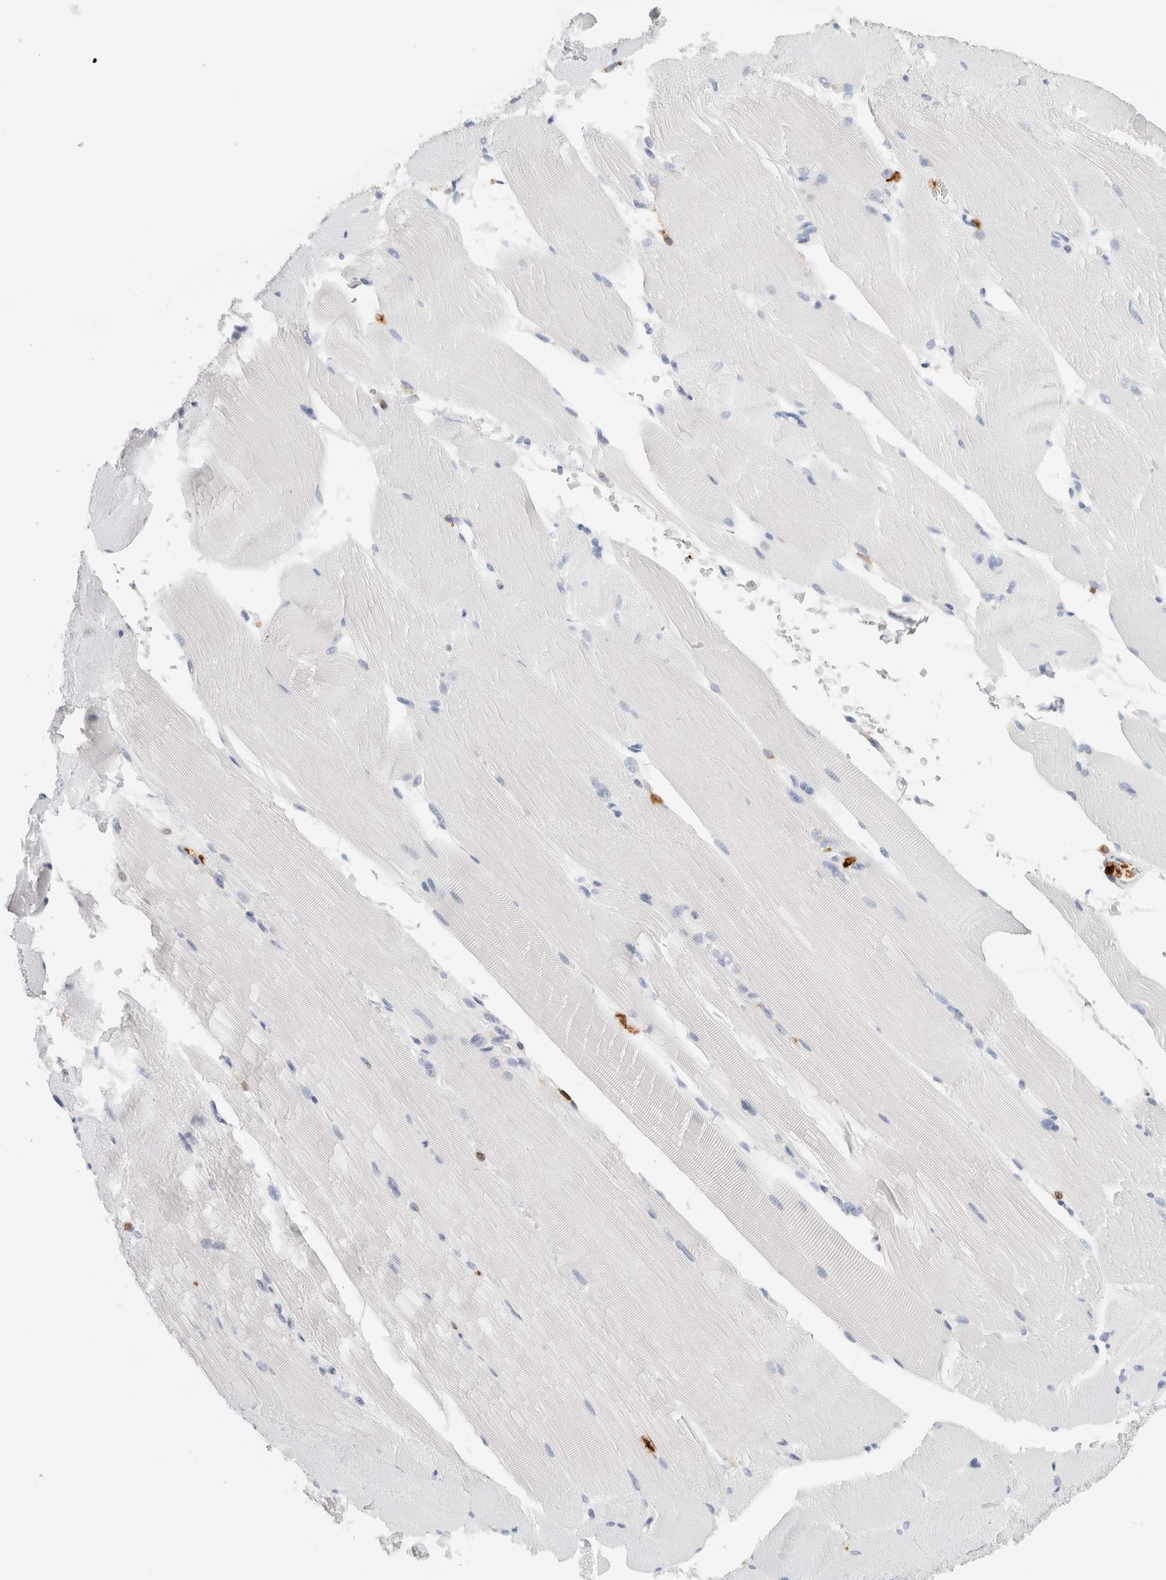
{"staining": {"intensity": "negative", "quantity": "none", "location": "none"}, "tissue": "skeletal muscle", "cell_type": "Myocytes", "image_type": "normal", "snomed": [{"axis": "morphology", "description": "Normal tissue, NOS"}, {"axis": "topography", "description": "Skeletal muscle"}, {"axis": "topography", "description": "Parathyroid gland"}], "caption": "This image is of benign skeletal muscle stained with immunohistochemistry to label a protein in brown with the nuclei are counter-stained blue. There is no staining in myocytes.", "gene": "ALOX5AP", "patient": {"sex": "female", "age": 37}}